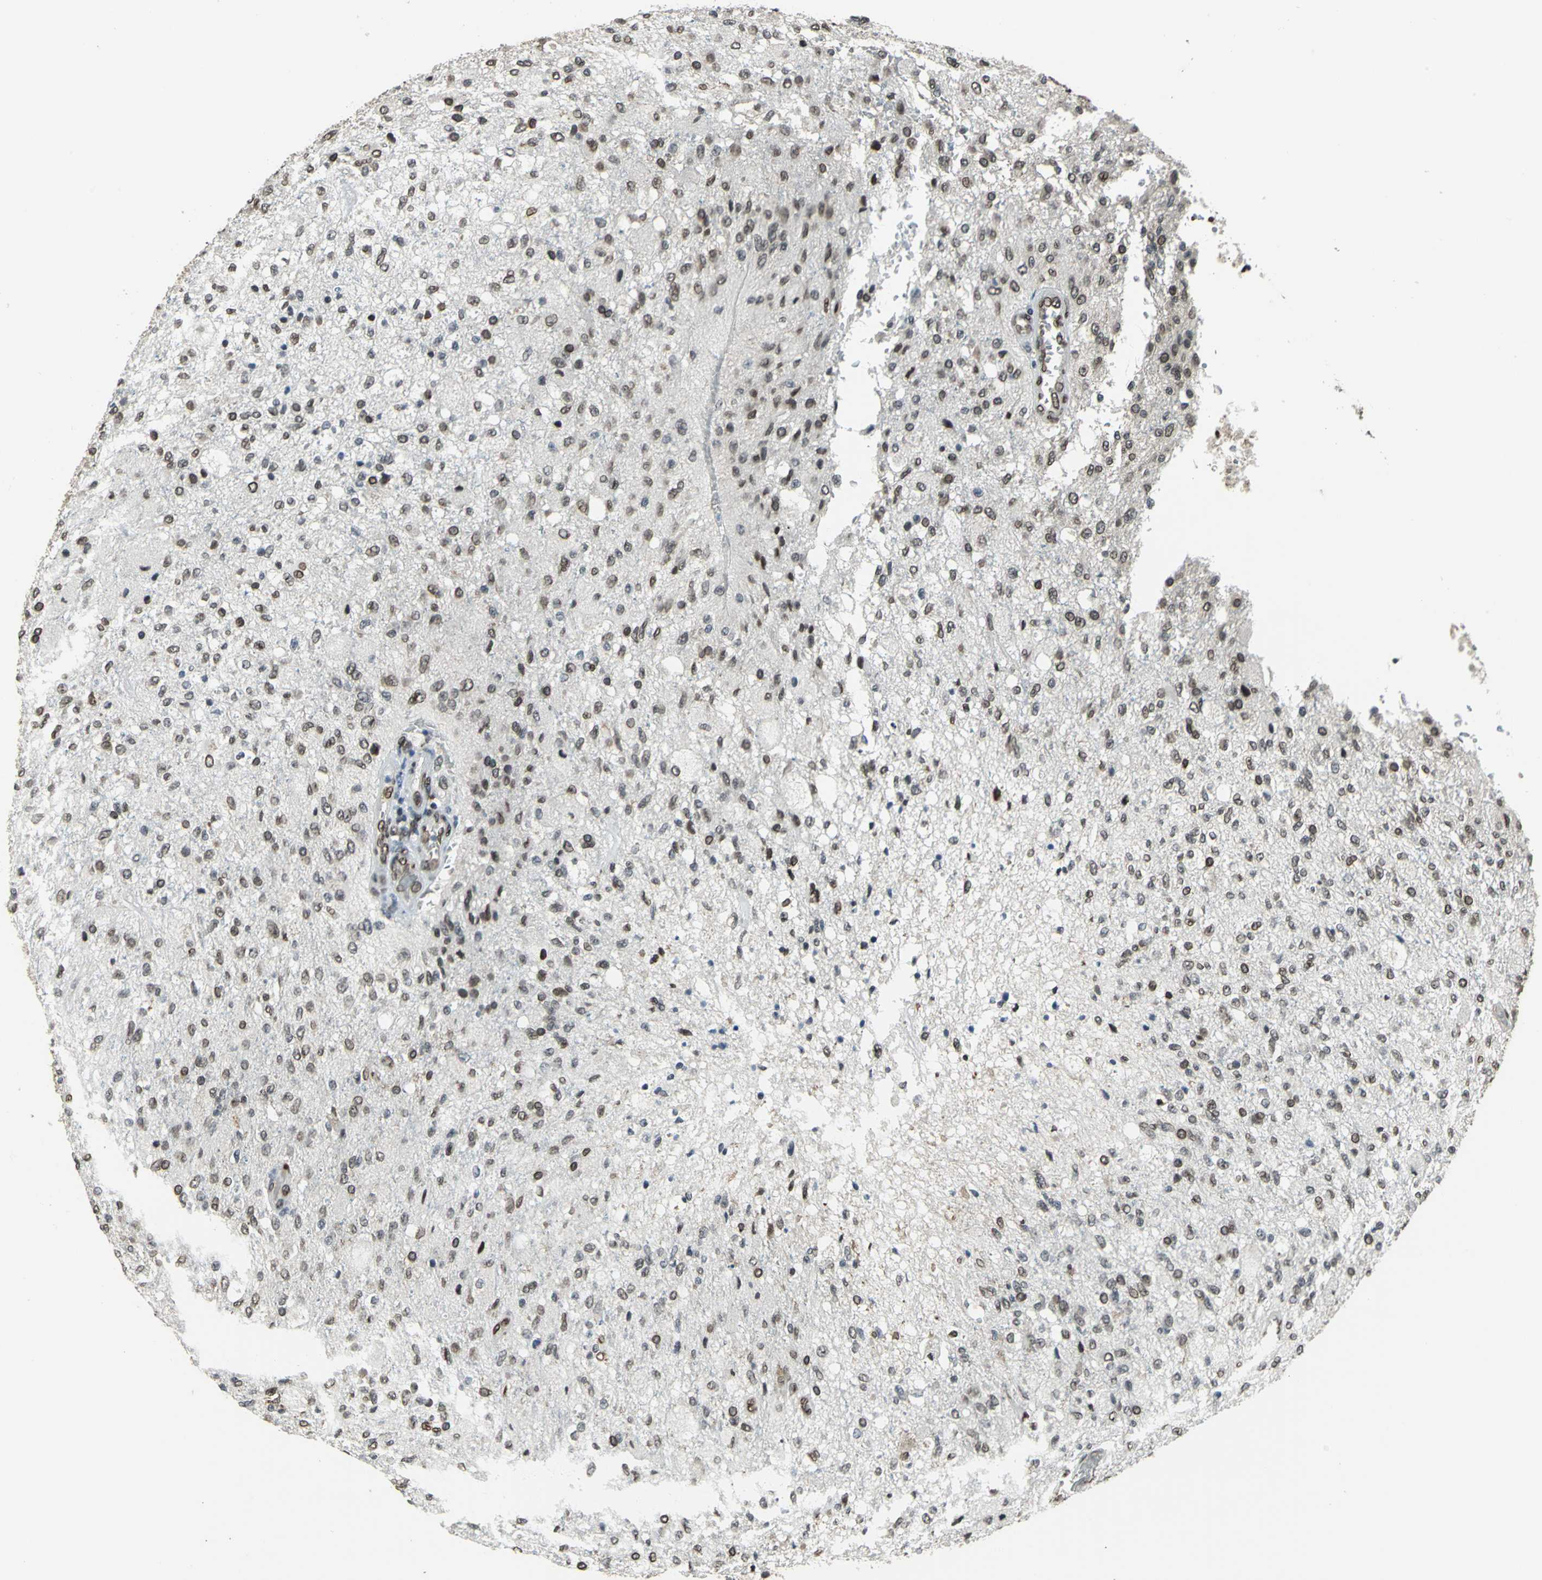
{"staining": {"intensity": "moderate", "quantity": "25%-75%", "location": "cytoplasmic/membranous,nuclear"}, "tissue": "glioma", "cell_type": "Tumor cells", "image_type": "cancer", "snomed": [{"axis": "morphology", "description": "Normal tissue, NOS"}, {"axis": "morphology", "description": "Glioma, malignant, High grade"}, {"axis": "topography", "description": "Cerebral cortex"}], "caption": "Moderate cytoplasmic/membranous and nuclear staining for a protein is appreciated in approximately 25%-75% of tumor cells of glioma using IHC.", "gene": "ISY1", "patient": {"sex": "male", "age": 77}}